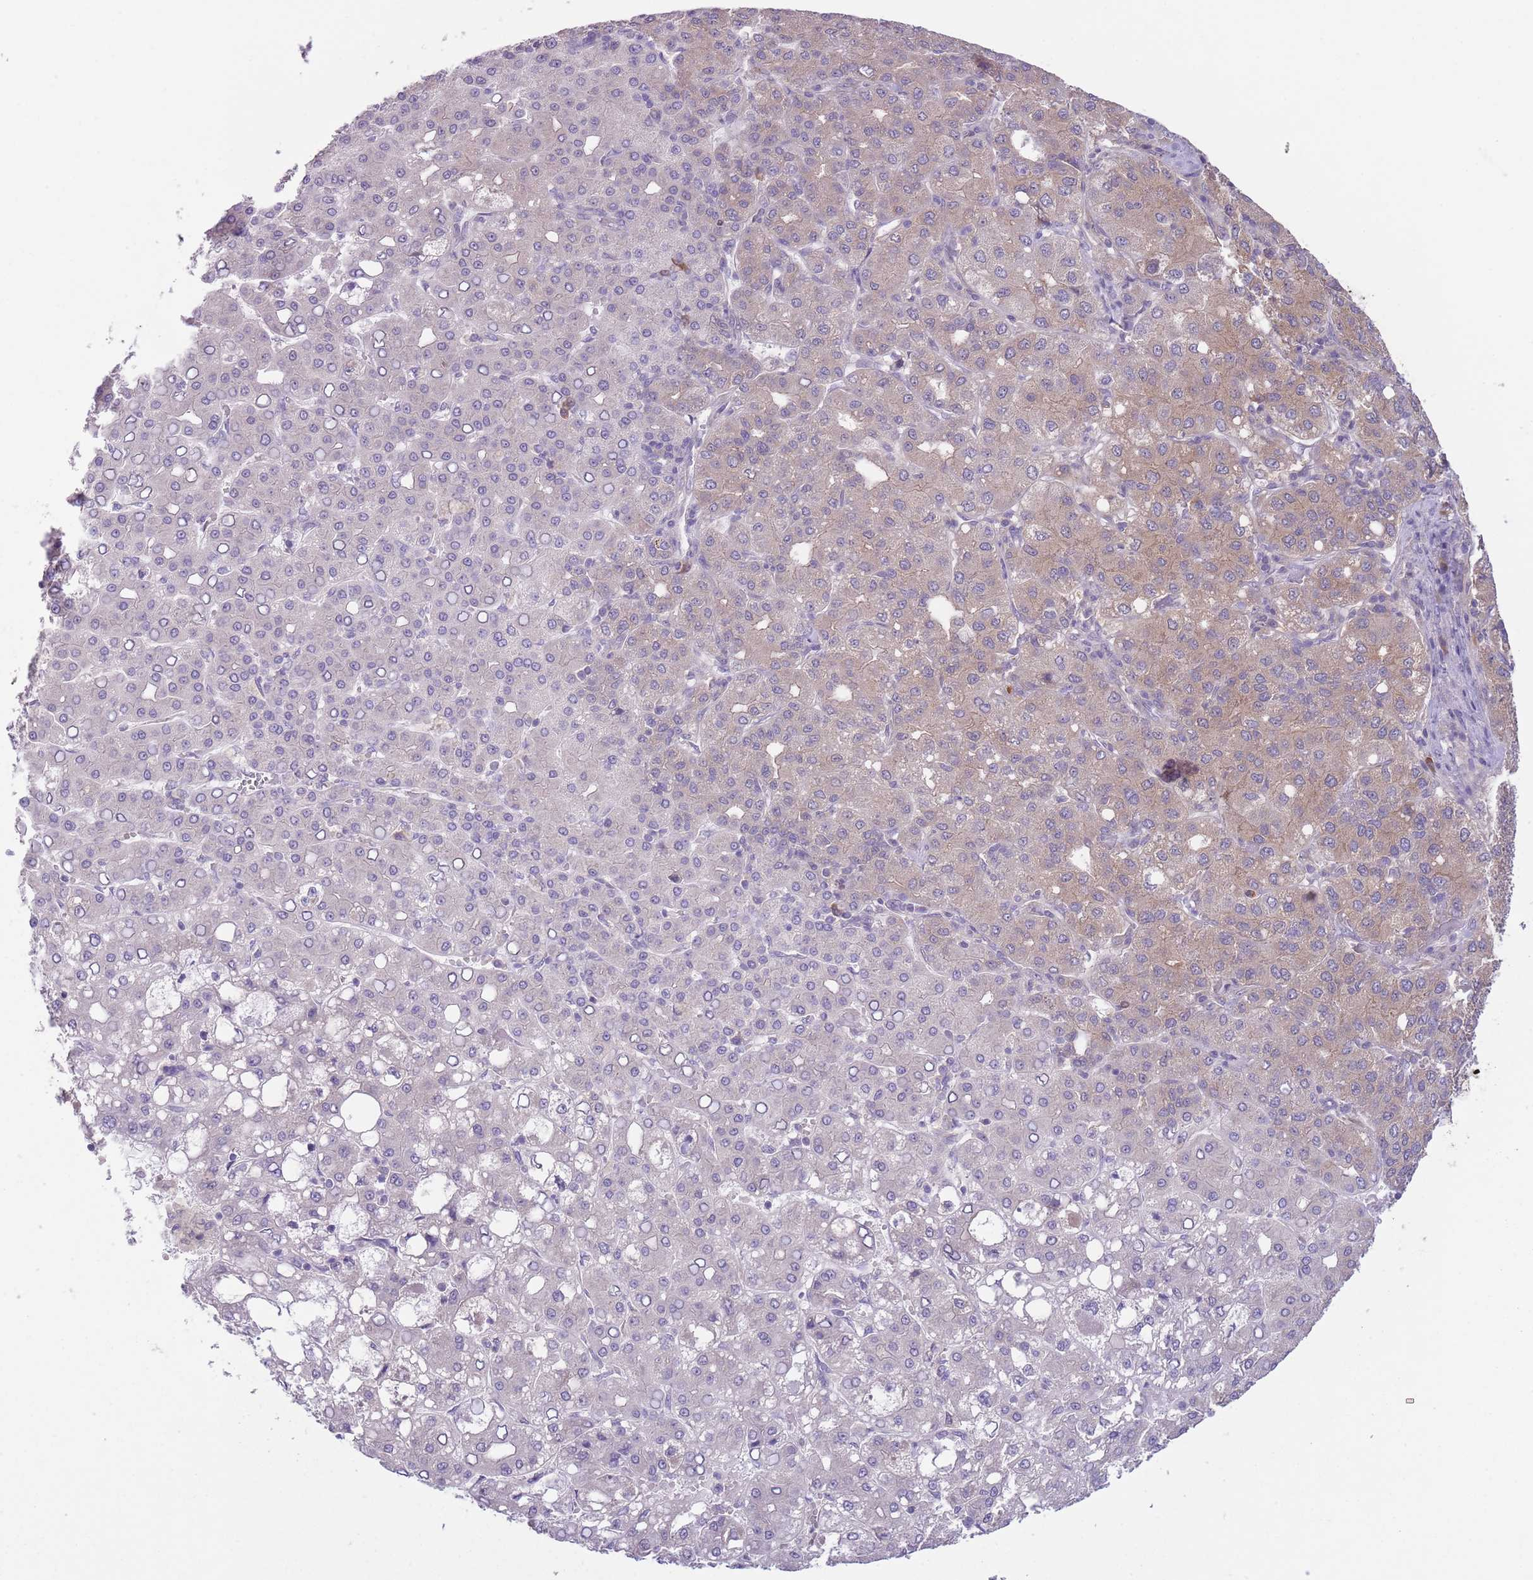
{"staining": {"intensity": "negative", "quantity": "none", "location": "none"}, "tissue": "liver cancer", "cell_type": "Tumor cells", "image_type": "cancer", "snomed": [{"axis": "morphology", "description": "Carcinoma, Hepatocellular, NOS"}, {"axis": "topography", "description": "Liver"}], "caption": "A high-resolution image shows immunohistochemistry (IHC) staining of liver cancer, which shows no significant staining in tumor cells. (Brightfield microscopy of DAB immunohistochemistry at high magnification).", "gene": "COPE", "patient": {"sex": "male", "age": 65}}